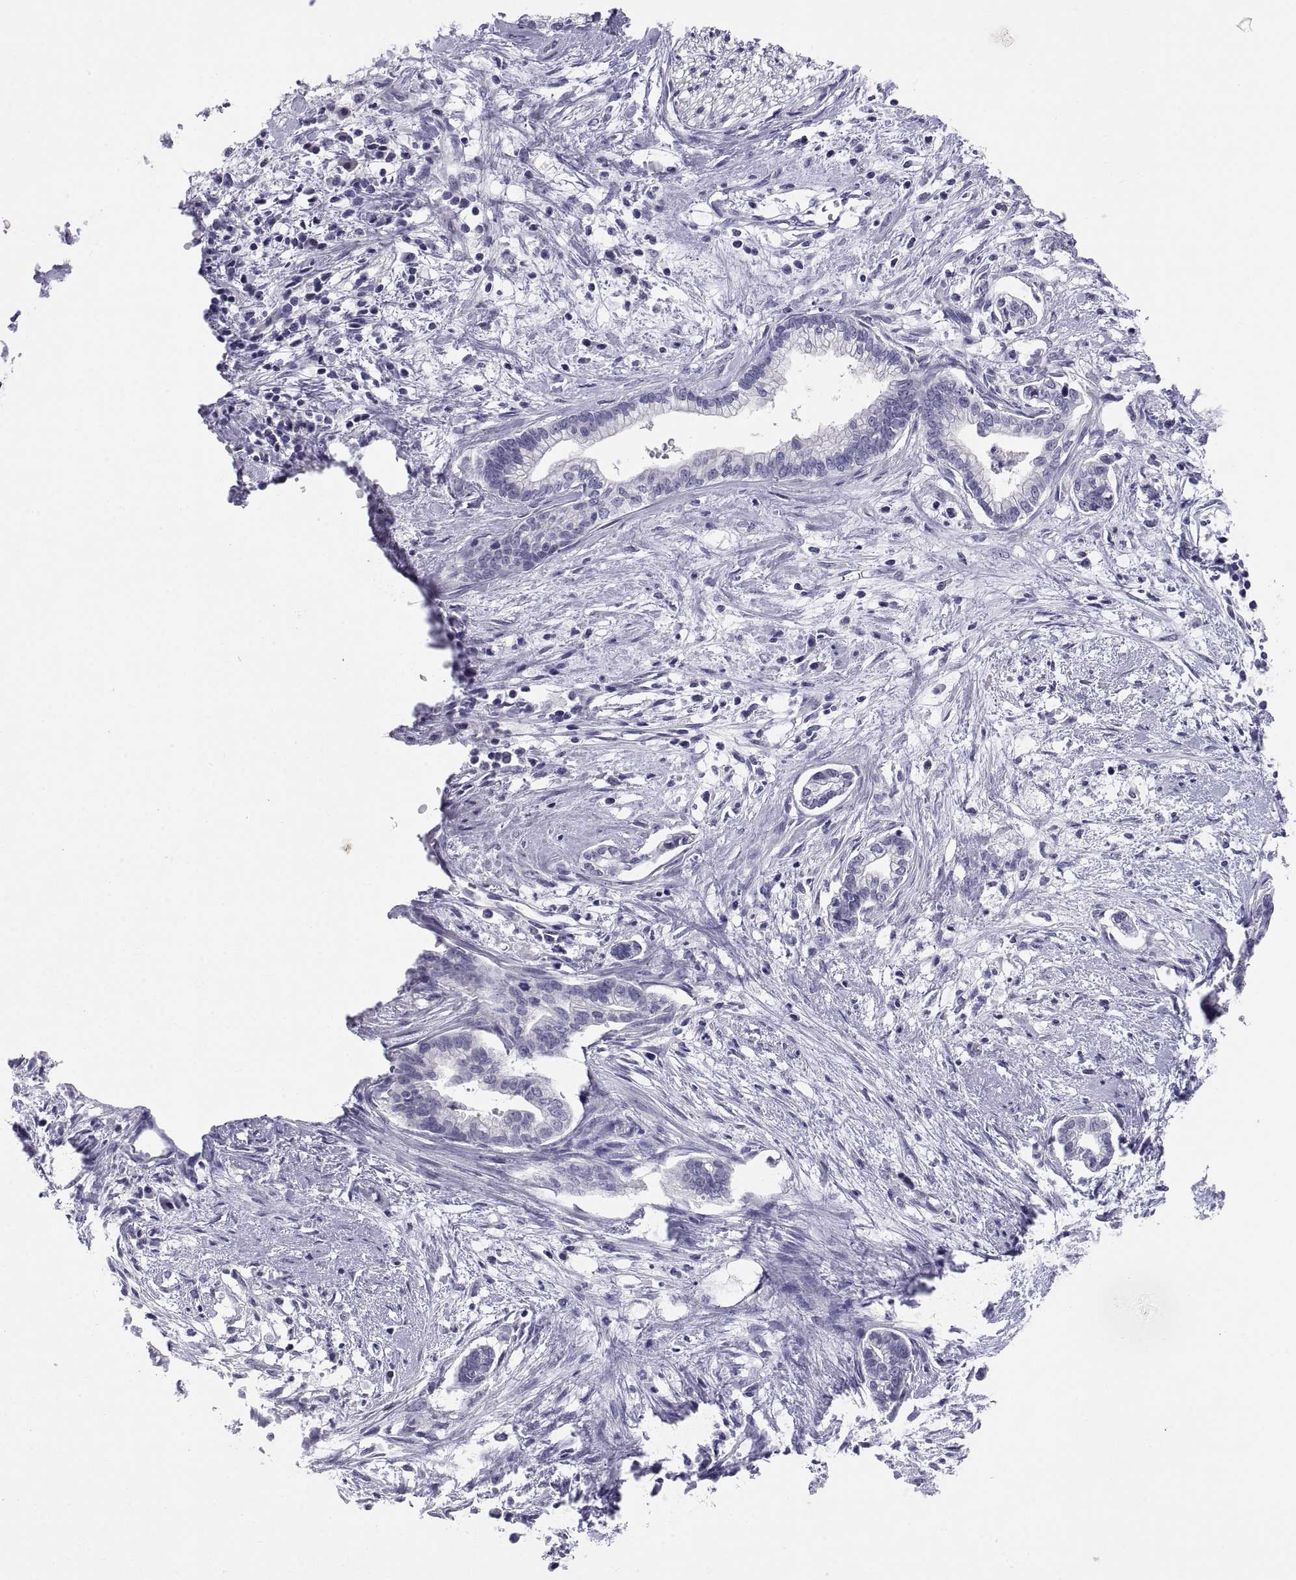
{"staining": {"intensity": "negative", "quantity": "none", "location": "none"}, "tissue": "cervical cancer", "cell_type": "Tumor cells", "image_type": "cancer", "snomed": [{"axis": "morphology", "description": "Adenocarcinoma, NOS"}, {"axis": "topography", "description": "Cervix"}], "caption": "A high-resolution photomicrograph shows IHC staining of cervical cancer, which demonstrates no significant staining in tumor cells.", "gene": "TEX13A", "patient": {"sex": "female", "age": 62}}